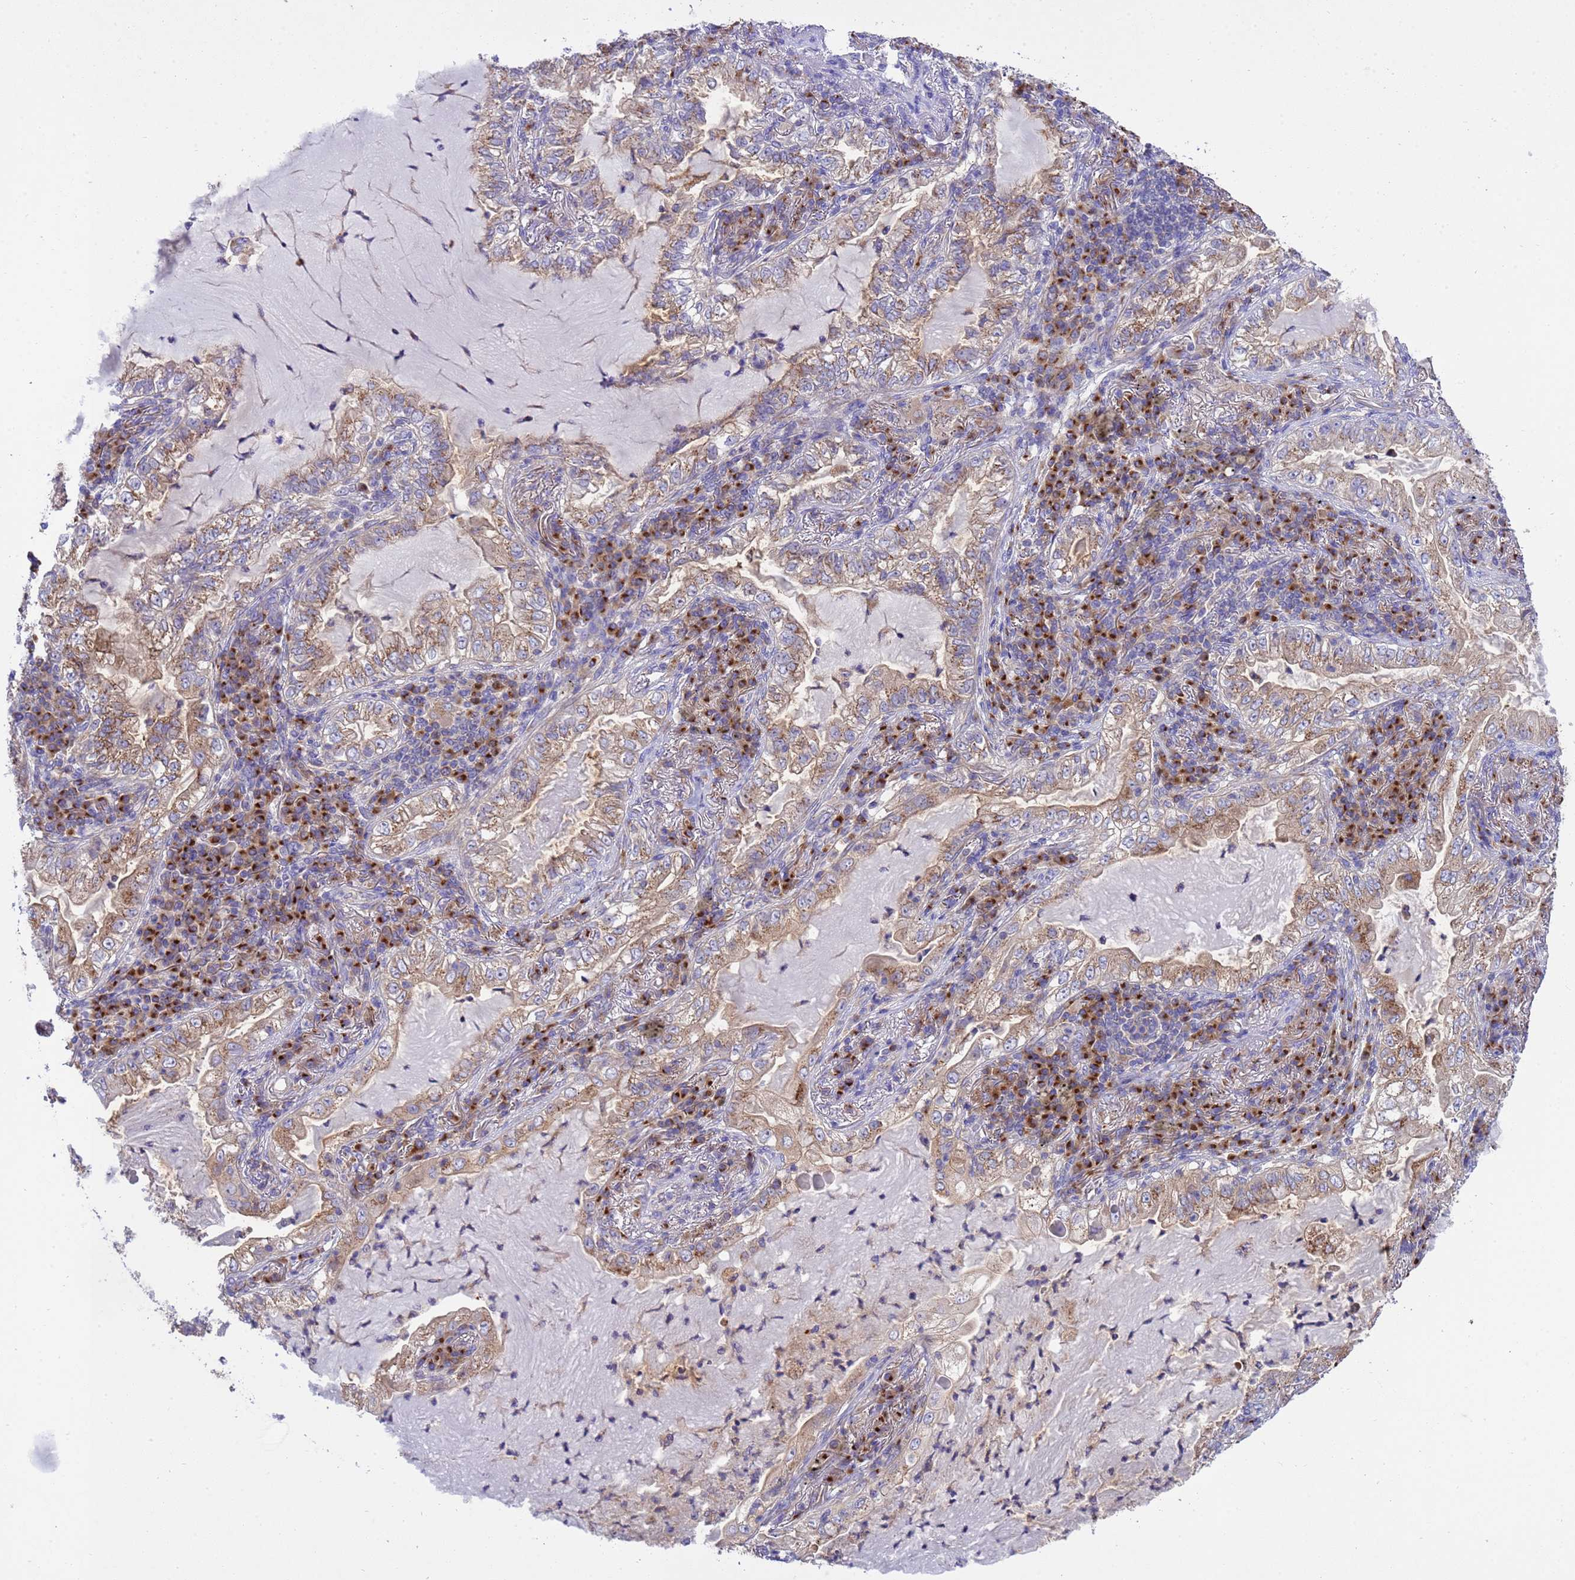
{"staining": {"intensity": "weak", "quantity": ">75%", "location": "cytoplasmic/membranous"}, "tissue": "lung cancer", "cell_type": "Tumor cells", "image_type": "cancer", "snomed": [{"axis": "morphology", "description": "Adenocarcinoma, NOS"}, {"axis": "topography", "description": "Lung"}], "caption": "This image exhibits immunohistochemistry staining of lung adenocarcinoma, with low weak cytoplasmic/membranous staining in approximately >75% of tumor cells.", "gene": "ANAPC1", "patient": {"sex": "female", "age": 73}}